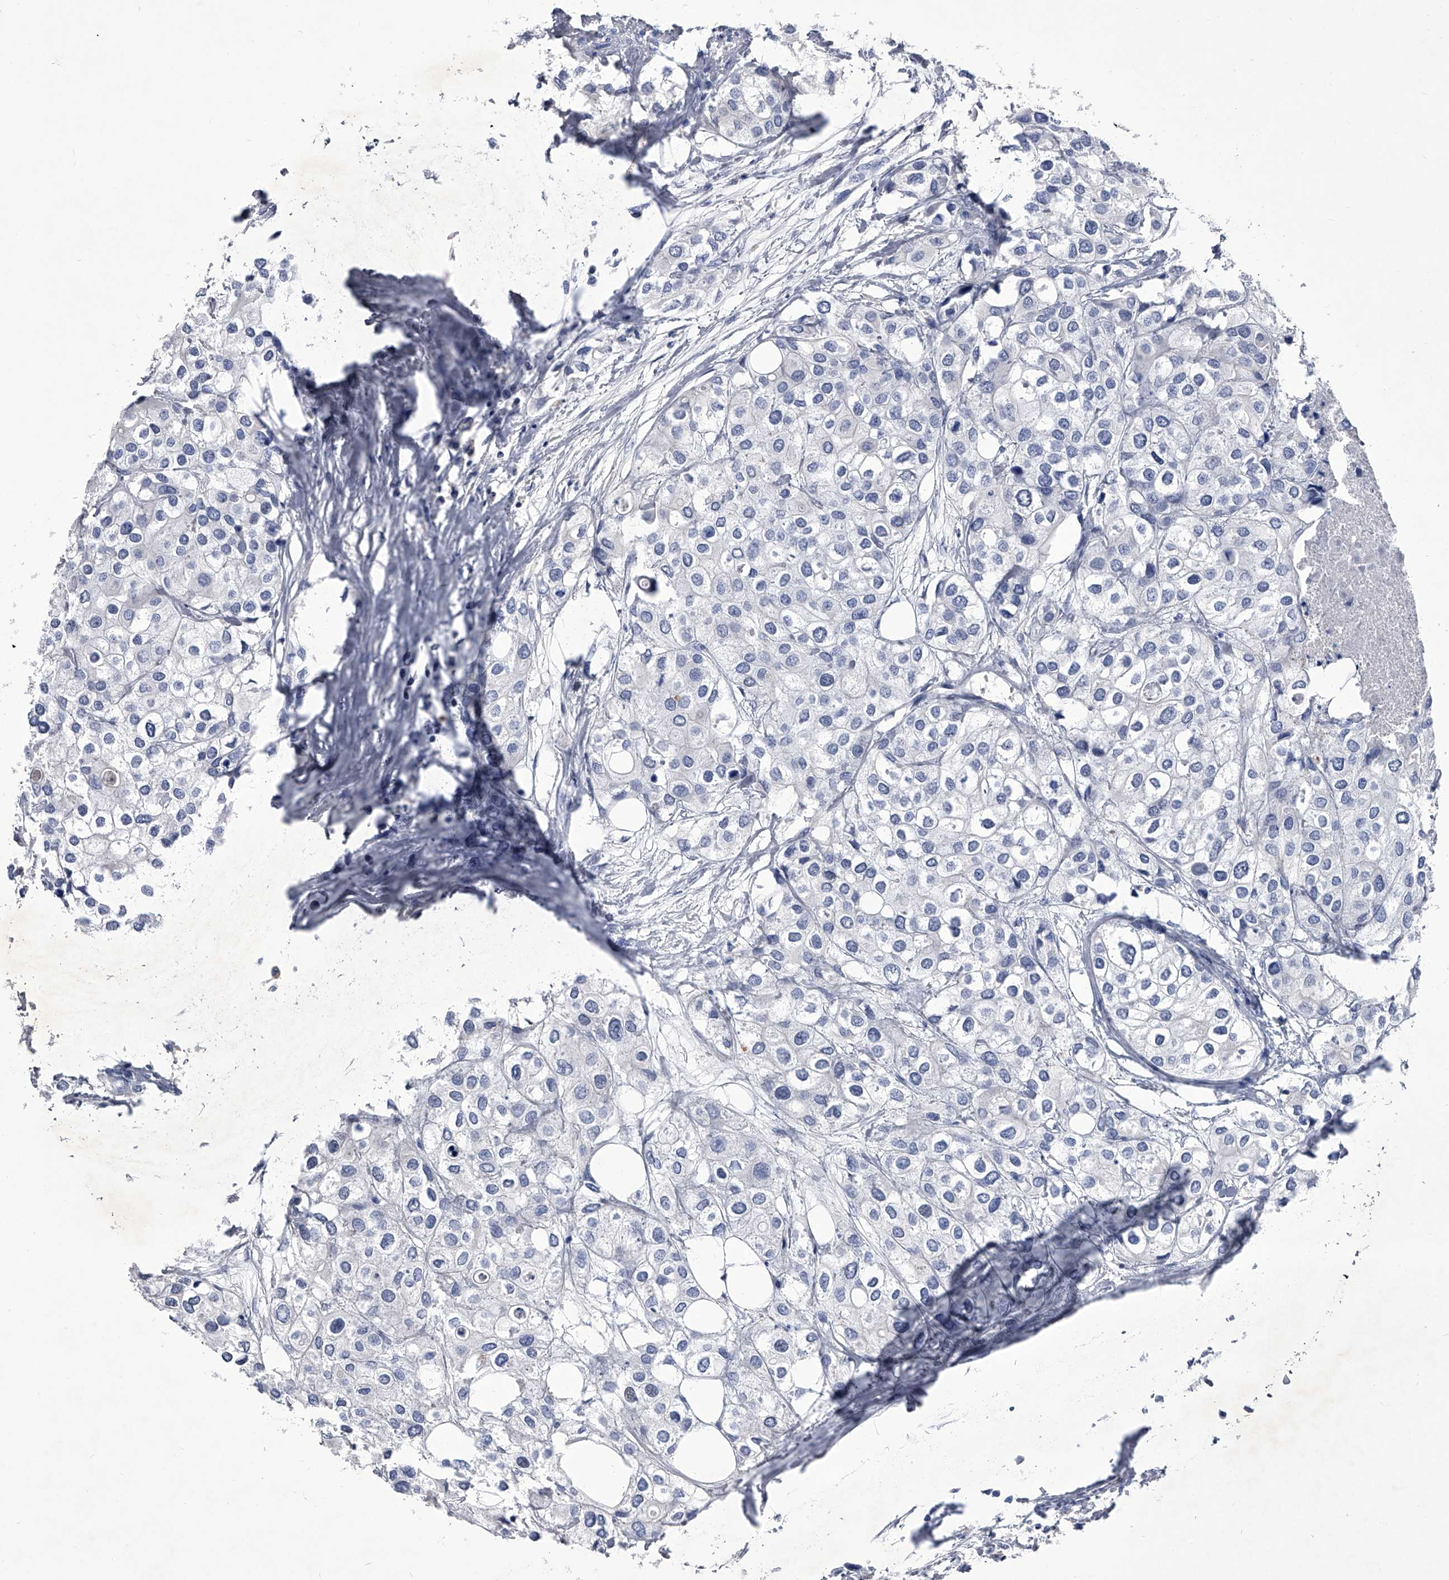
{"staining": {"intensity": "negative", "quantity": "none", "location": "none"}, "tissue": "urothelial cancer", "cell_type": "Tumor cells", "image_type": "cancer", "snomed": [{"axis": "morphology", "description": "Urothelial carcinoma, High grade"}, {"axis": "topography", "description": "Urinary bladder"}], "caption": "There is no significant expression in tumor cells of urothelial carcinoma (high-grade). (DAB immunohistochemistry (IHC) visualized using brightfield microscopy, high magnification).", "gene": "CRISP2", "patient": {"sex": "male", "age": 64}}